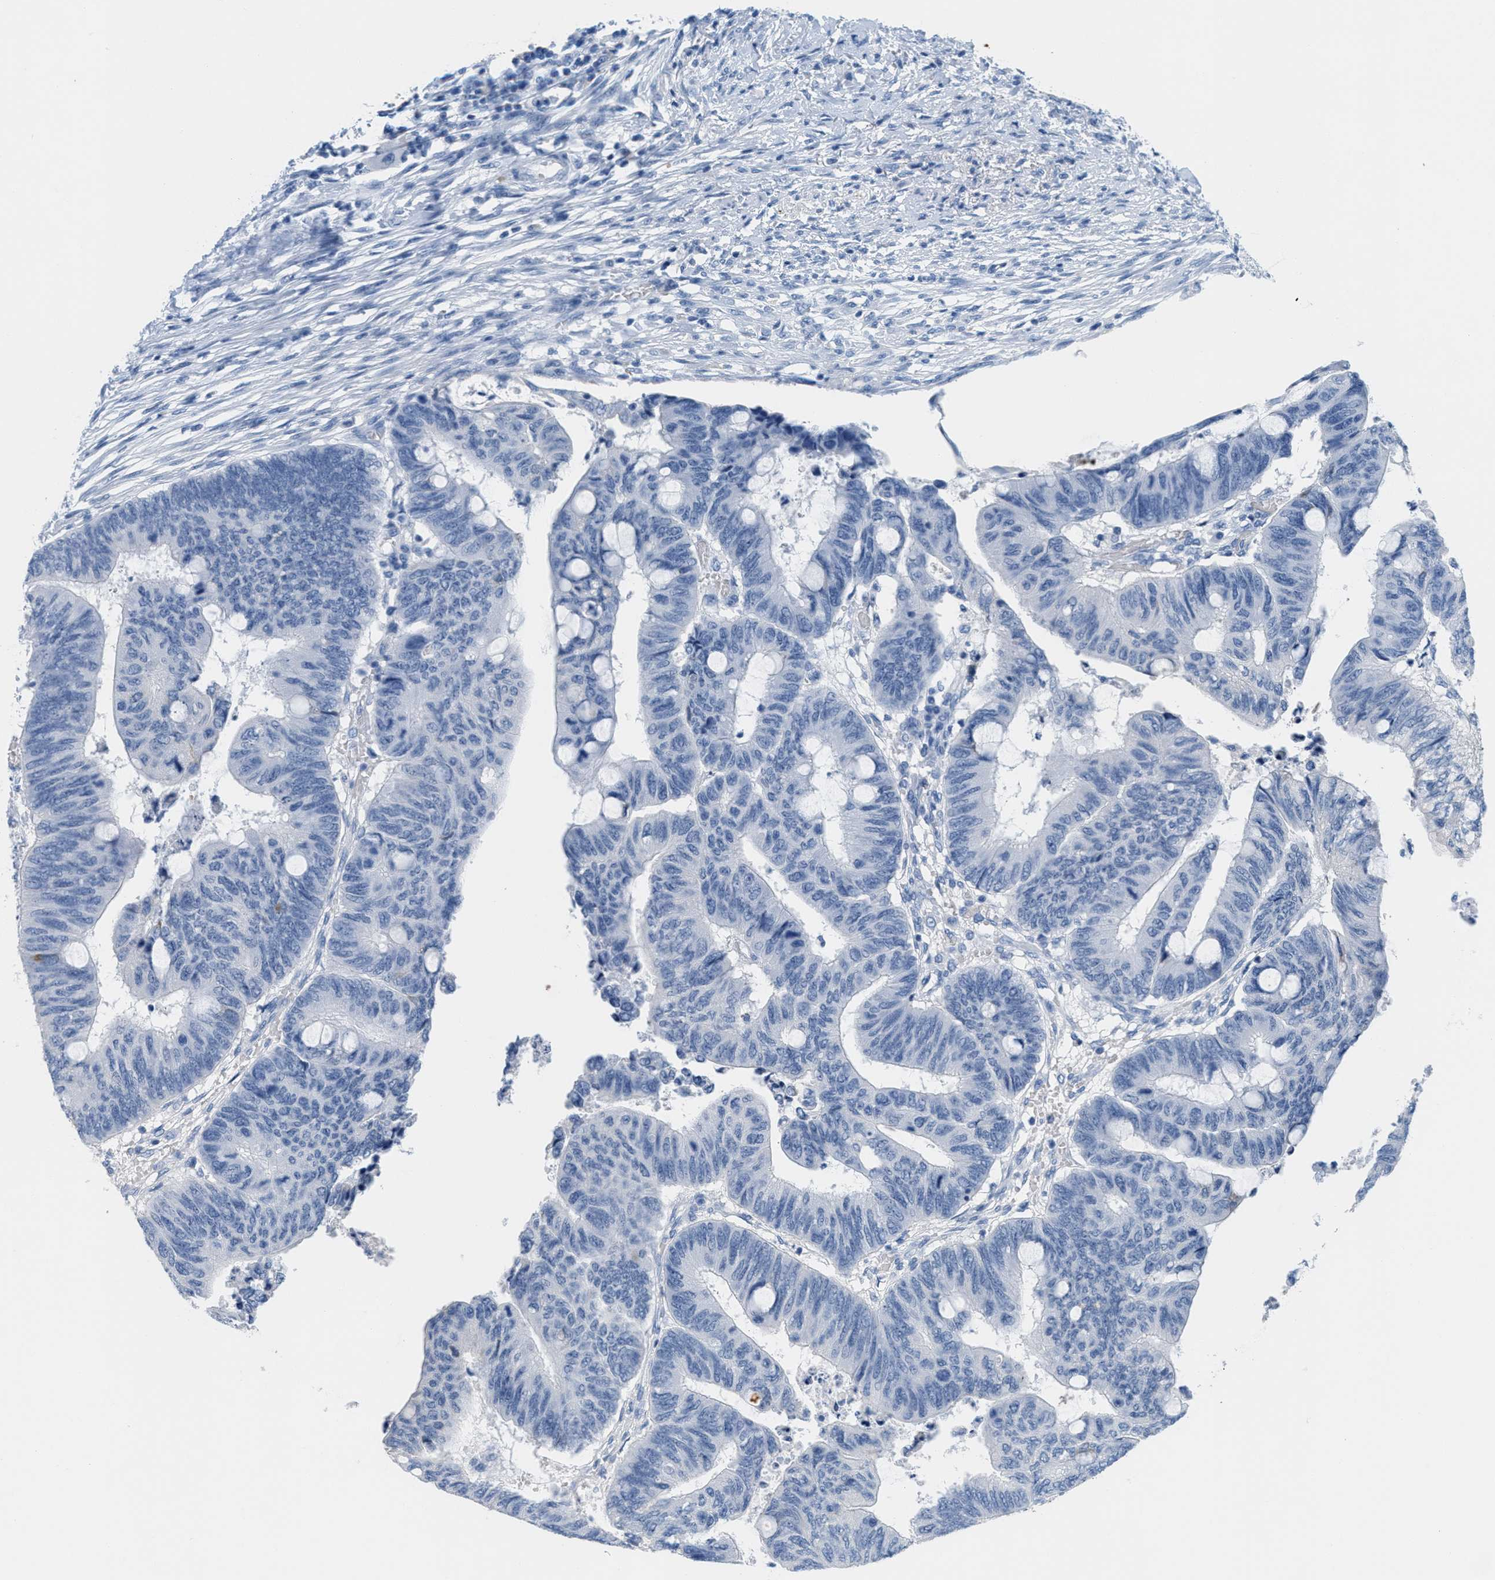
{"staining": {"intensity": "negative", "quantity": "none", "location": "none"}, "tissue": "colorectal cancer", "cell_type": "Tumor cells", "image_type": "cancer", "snomed": [{"axis": "morphology", "description": "Normal tissue, NOS"}, {"axis": "morphology", "description": "Adenocarcinoma, NOS"}, {"axis": "topography", "description": "Rectum"}, {"axis": "topography", "description": "Peripheral nerve tissue"}], "caption": "IHC micrograph of neoplastic tissue: human colorectal cancer (adenocarcinoma) stained with DAB (3,3'-diaminobenzidine) displays no significant protein positivity in tumor cells.", "gene": "GPM6A", "patient": {"sex": "male", "age": 92}}